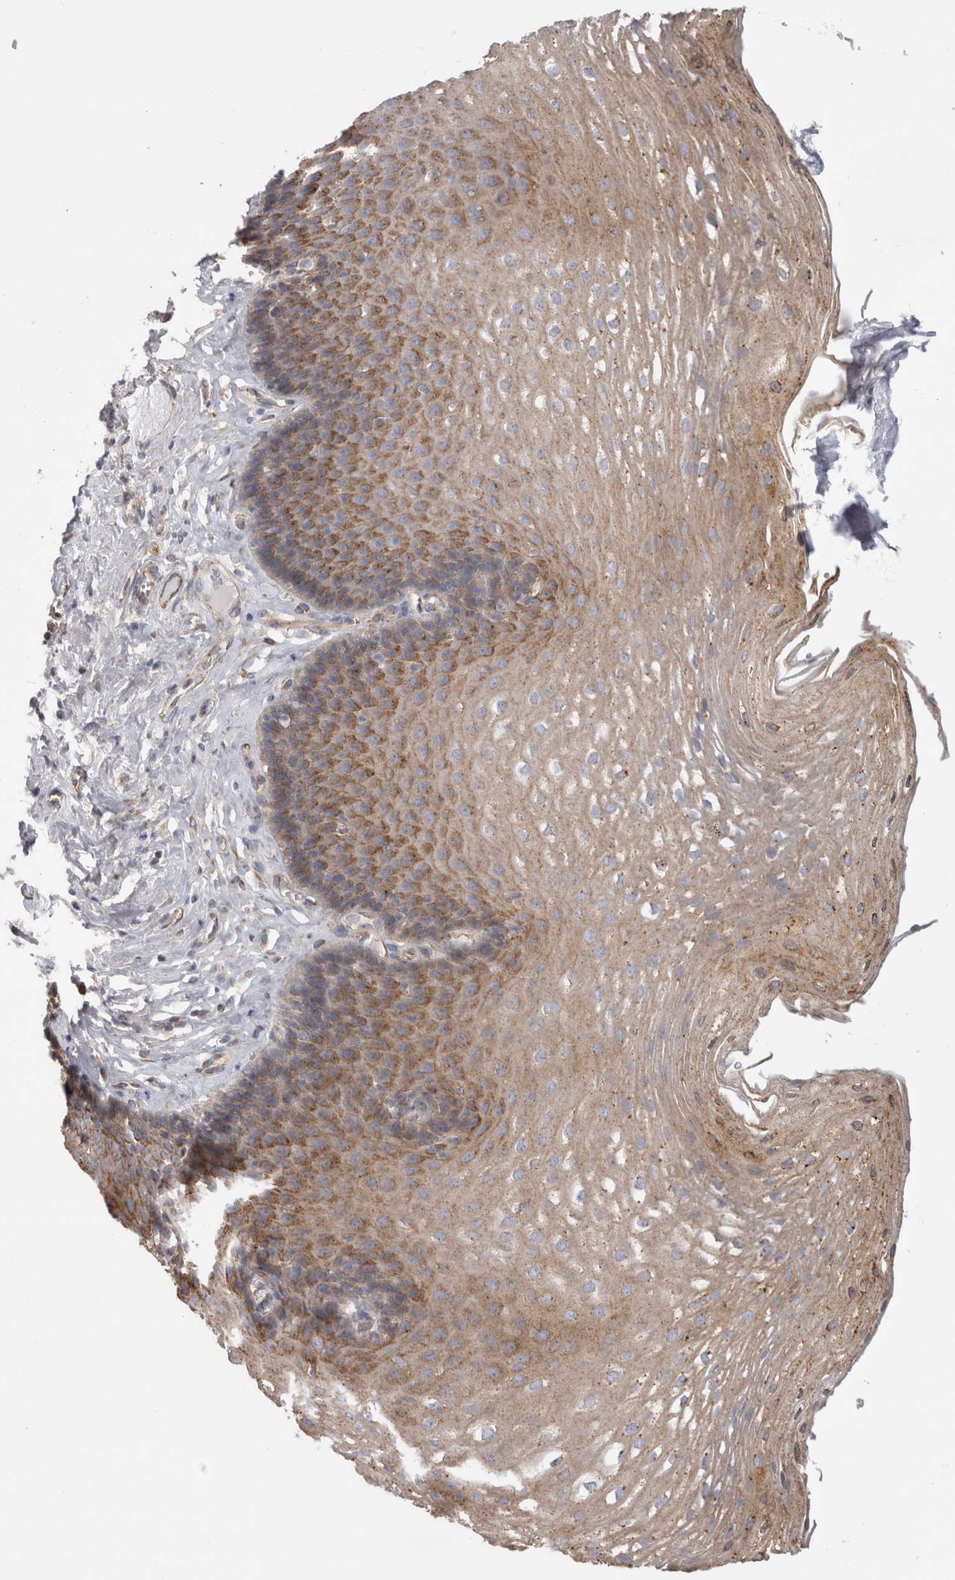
{"staining": {"intensity": "moderate", "quantity": ">75%", "location": "cytoplasmic/membranous"}, "tissue": "esophagus", "cell_type": "Squamous epithelial cells", "image_type": "normal", "snomed": [{"axis": "morphology", "description": "Normal tissue, NOS"}, {"axis": "topography", "description": "Esophagus"}], "caption": "IHC micrograph of normal human esophagus stained for a protein (brown), which demonstrates medium levels of moderate cytoplasmic/membranous staining in about >75% of squamous epithelial cells.", "gene": "ATXN3L", "patient": {"sex": "female", "age": 66}}